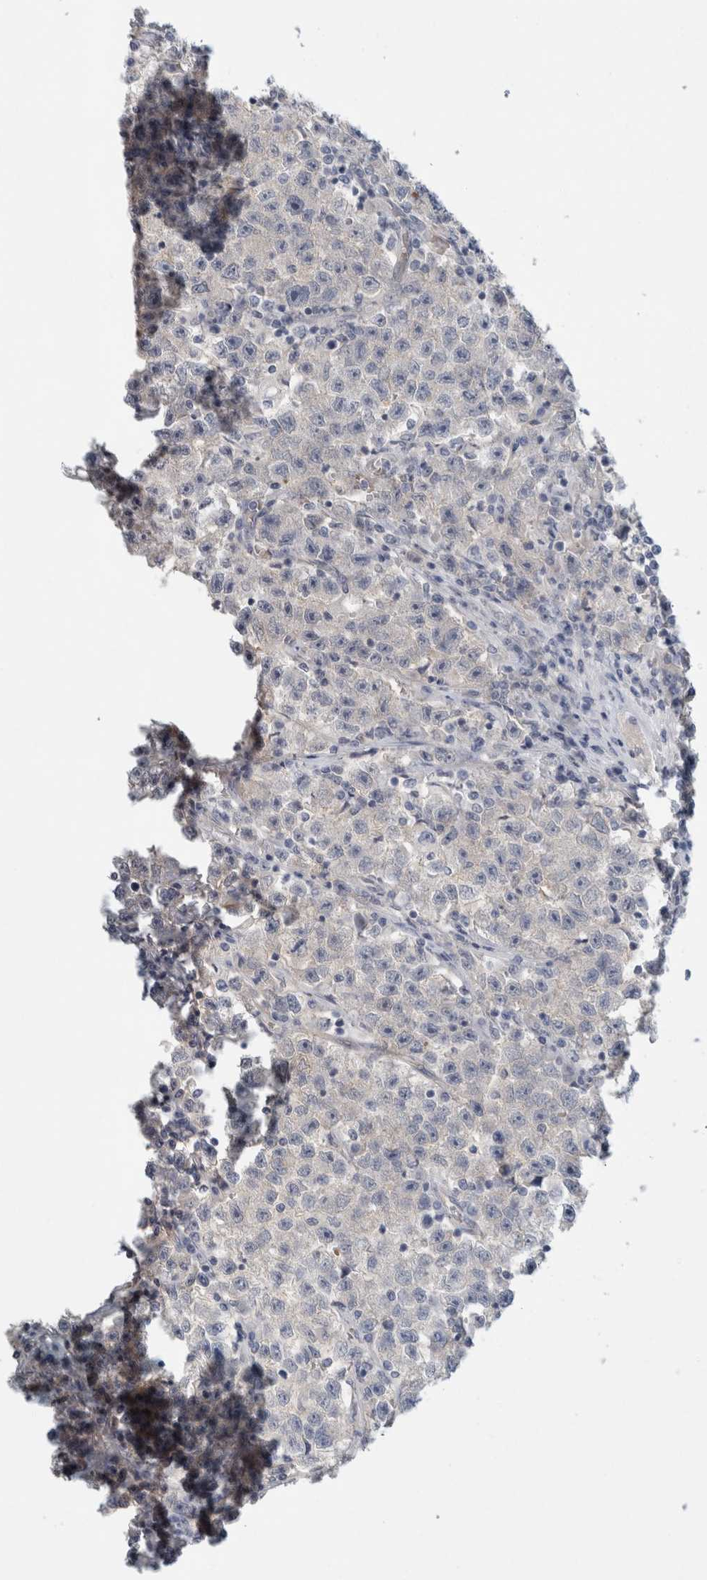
{"staining": {"intensity": "negative", "quantity": "none", "location": "none"}, "tissue": "testis cancer", "cell_type": "Tumor cells", "image_type": "cancer", "snomed": [{"axis": "morphology", "description": "Seminoma, NOS"}, {"axis": "topography", "description": "Testis"}], "caption": "Protein analysis of seminoma (testis) exhibits no significant positivity in tumor cells.", "gene": "CD55", "patient": {"sex": "male", "age": 22}}